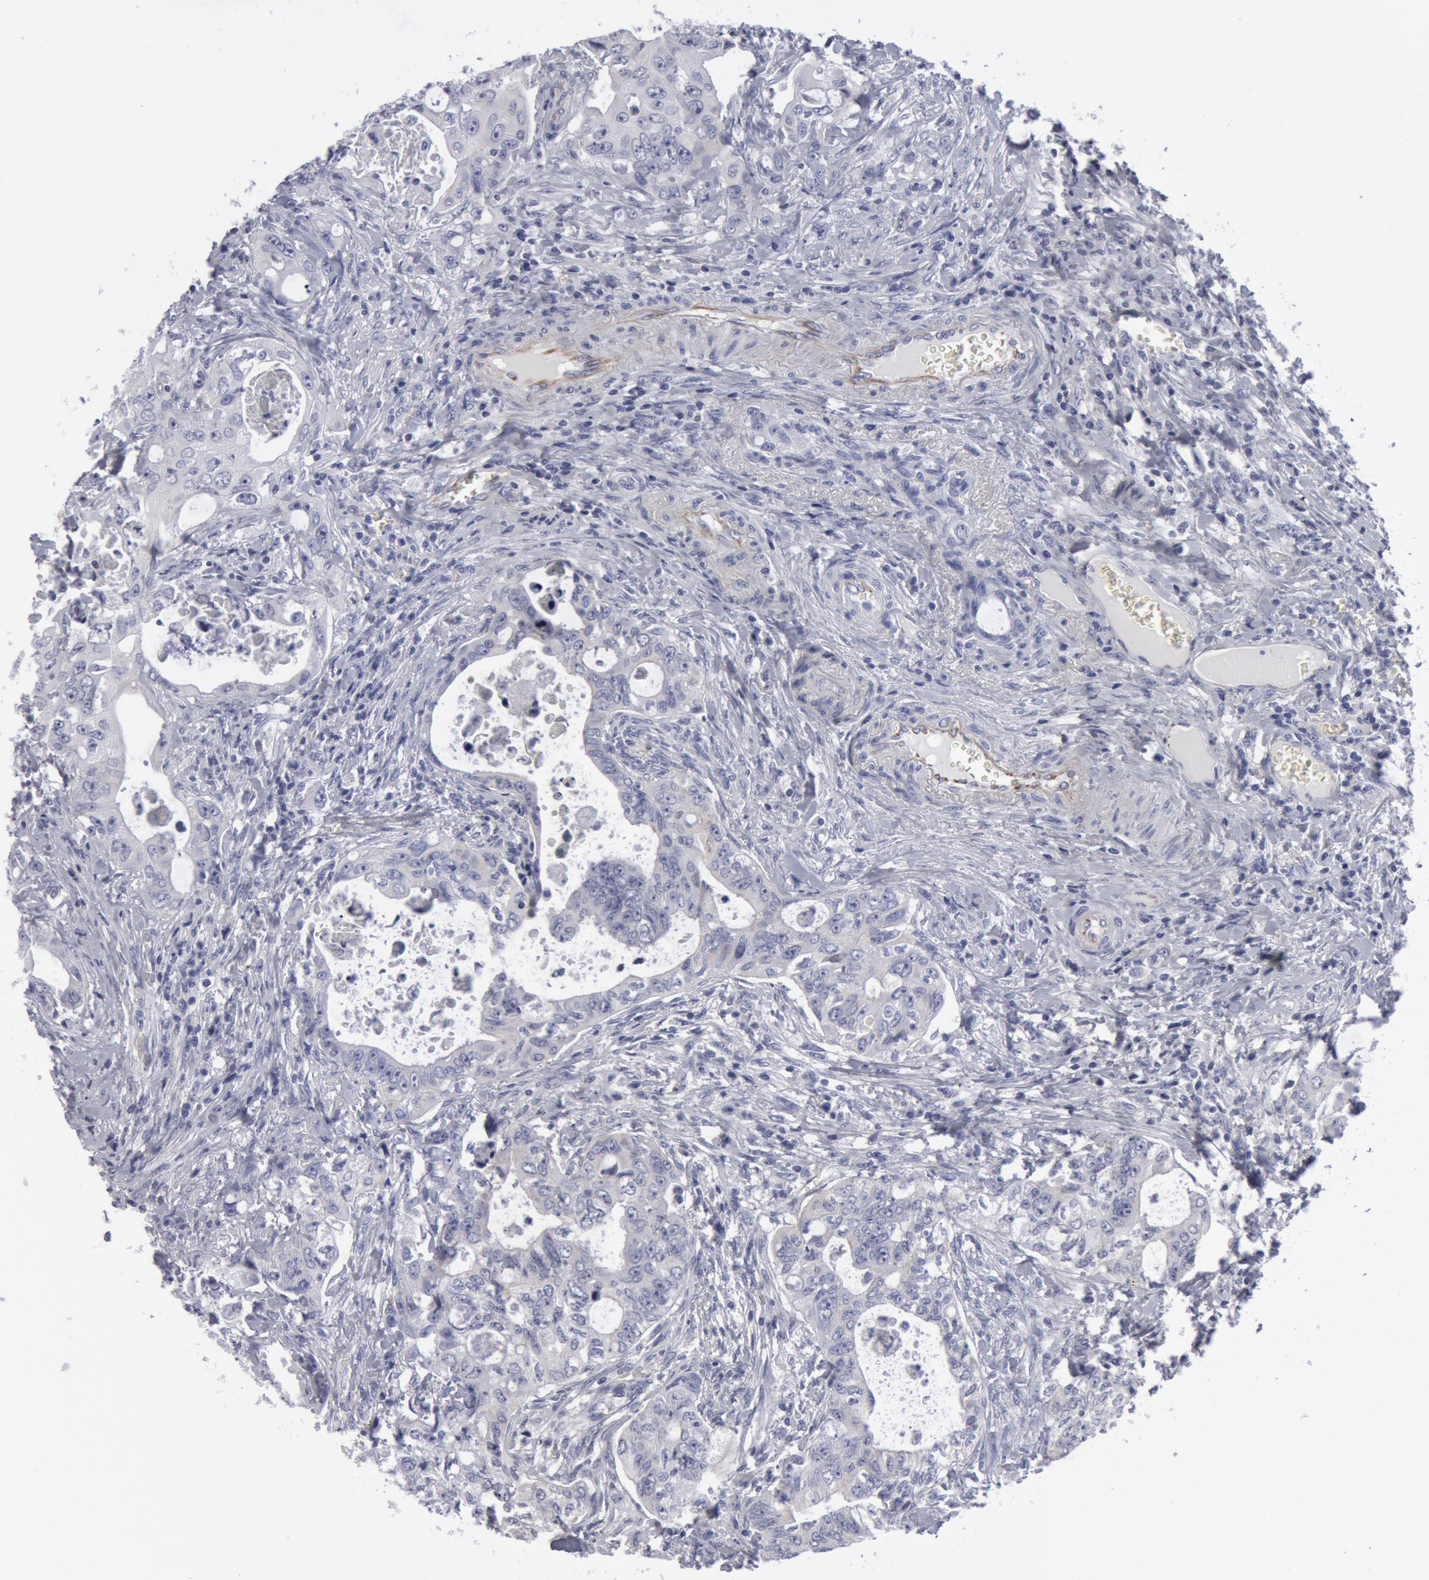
{"staining": {"intensity": "negative", "quantity": "none", "location": "none"}, "tissue": "colorectal cancer", "cell_type": "Tumor cells", "image_type": "cancer", "snomed": [{"axis": "morphology", "description": "Adenocarcinoma, NOS"}, {"axis": "topography", "description": "Rectum"}], "caption": "There is no significant positivity in tumor cells of adenocarcinoma (colorectal).", "gene": "SMC1B", "patient": {"sex": "female", "age": 57}}